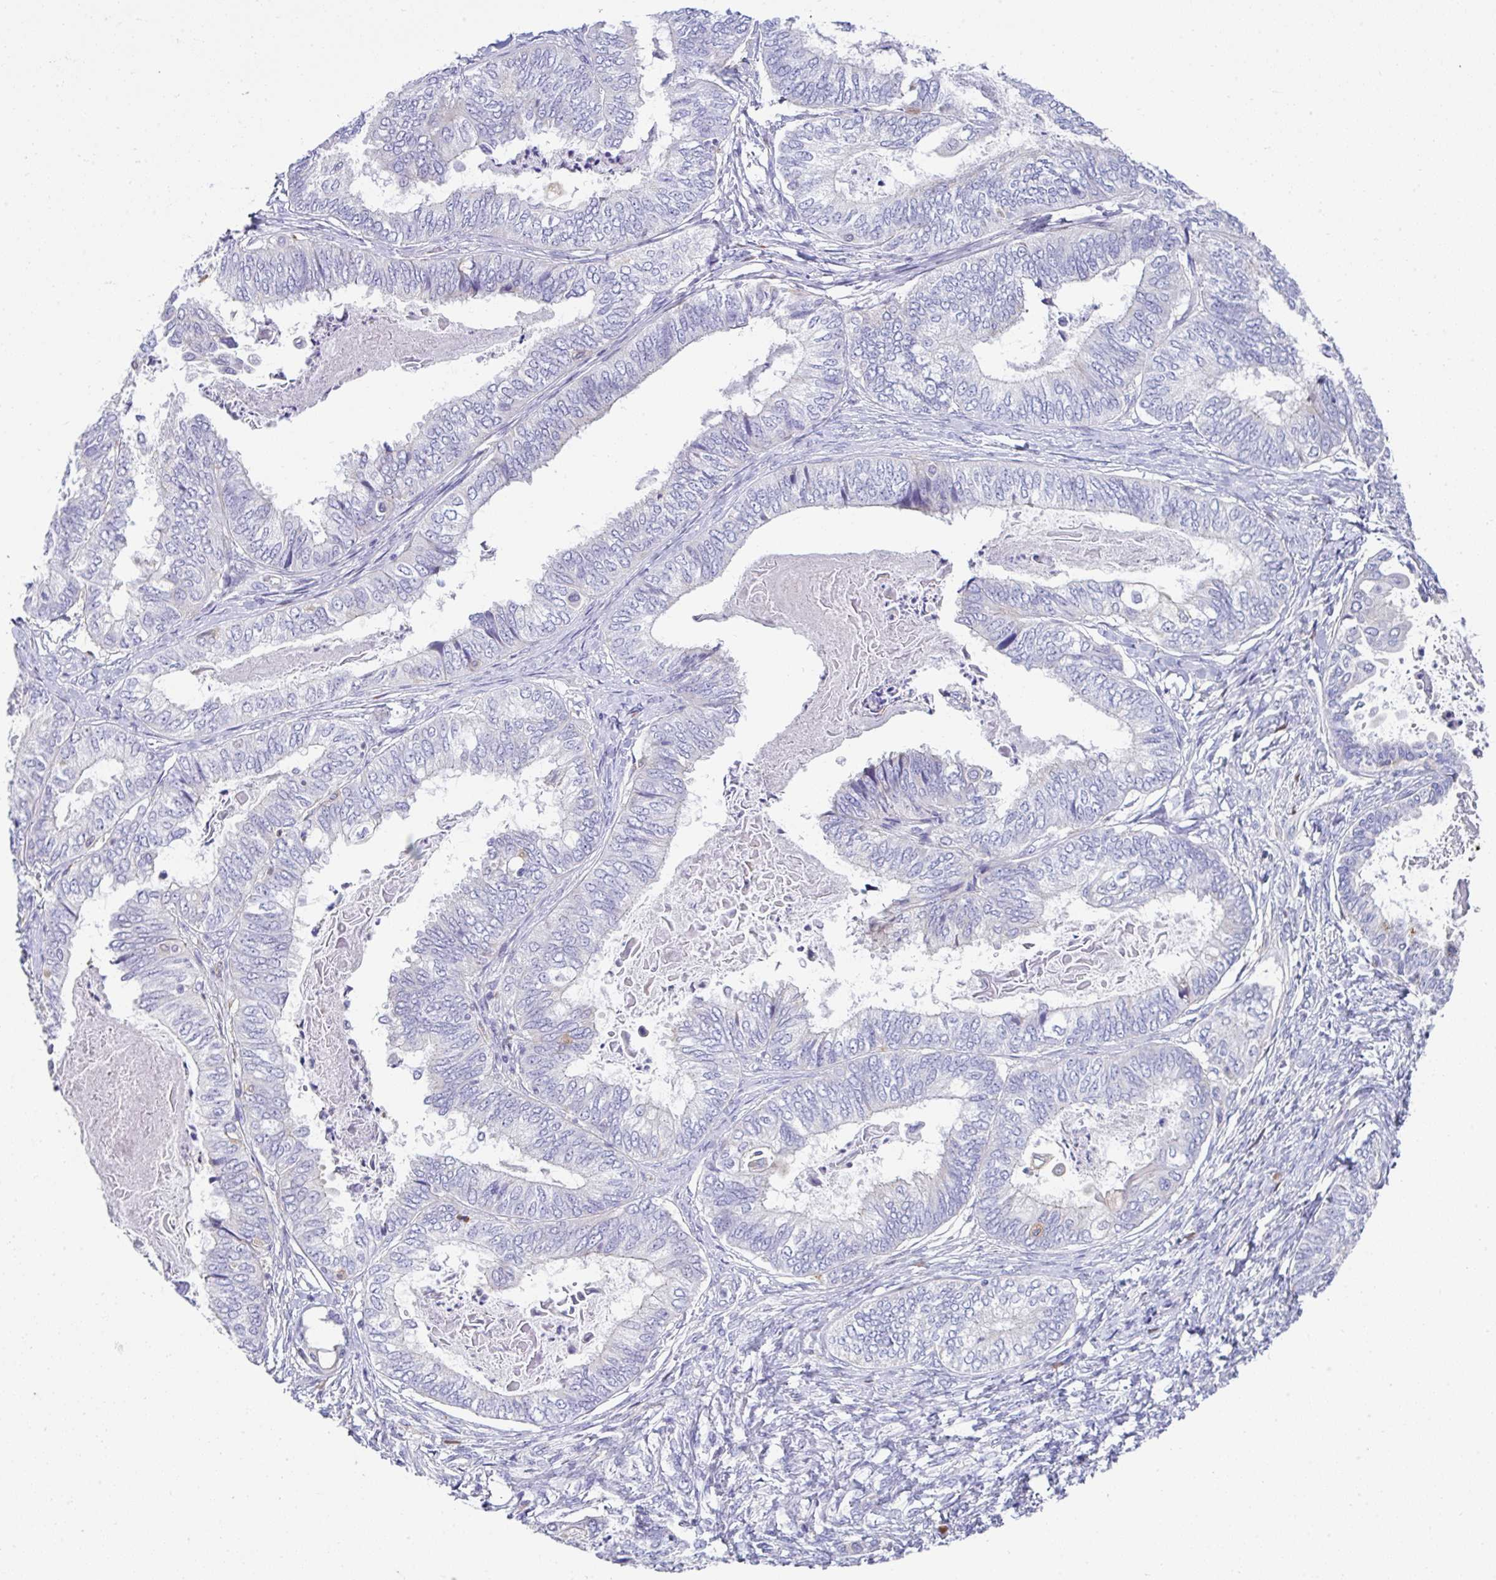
{"staining": {"intensity": "negative", "quantity": "none", "location": "none"}, "tissue": "ovarian cancer", "cell_type": "Tumor cells", "image_type": "cancer", "snomed": [{"axis": "morphology", "description": "Carcinoma, endometroid"}, {"axis": "topography", "description": "Ovary"}], "caption": "IHC micrograph of neoplastic tissue: human ovarian cancer stained with DAB (3,3'-diaminobenzidine) exhibits no significant protein expression in tumor cells.", "gene": "ZNF33A", "patient": {"sex": "female", "age": 70}}